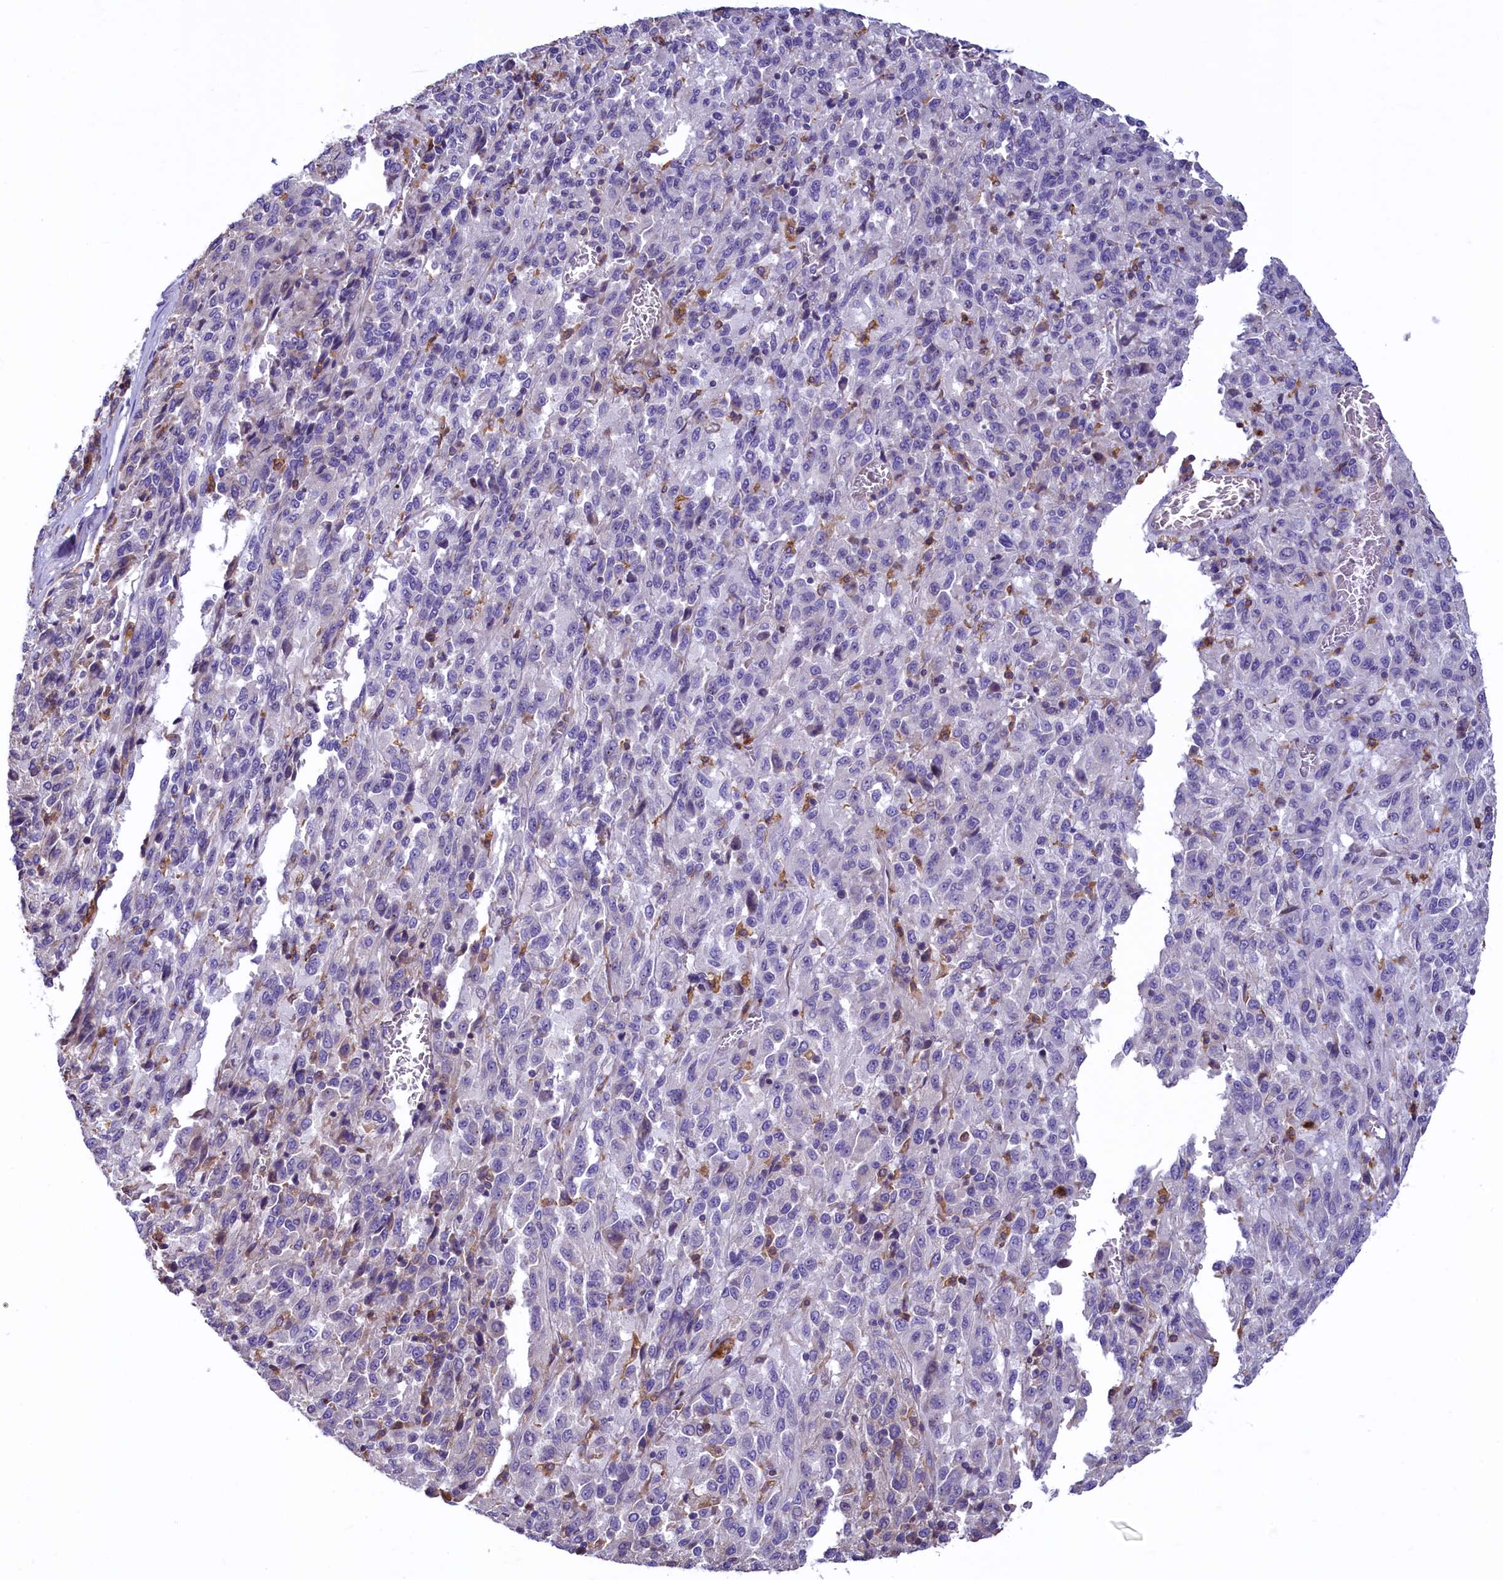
{"staining": {"intensity": "negative", "quantity": "none", "location": "none"}, "tissue": "melanoma", "cell_type": "Tumor cells", "image_type": "cancer", "snomed": [{"axis": "morphology", "description": "Malignant melanoma, Metastatic site"}, {"axis": "topography", "description": "Lung"}], "caption": "Melanoma was stained to show a protein in brown. There is no significant staining in tumor cells.", "gene": "HPS6", "patient": {"sex": "male", "age": 64}}